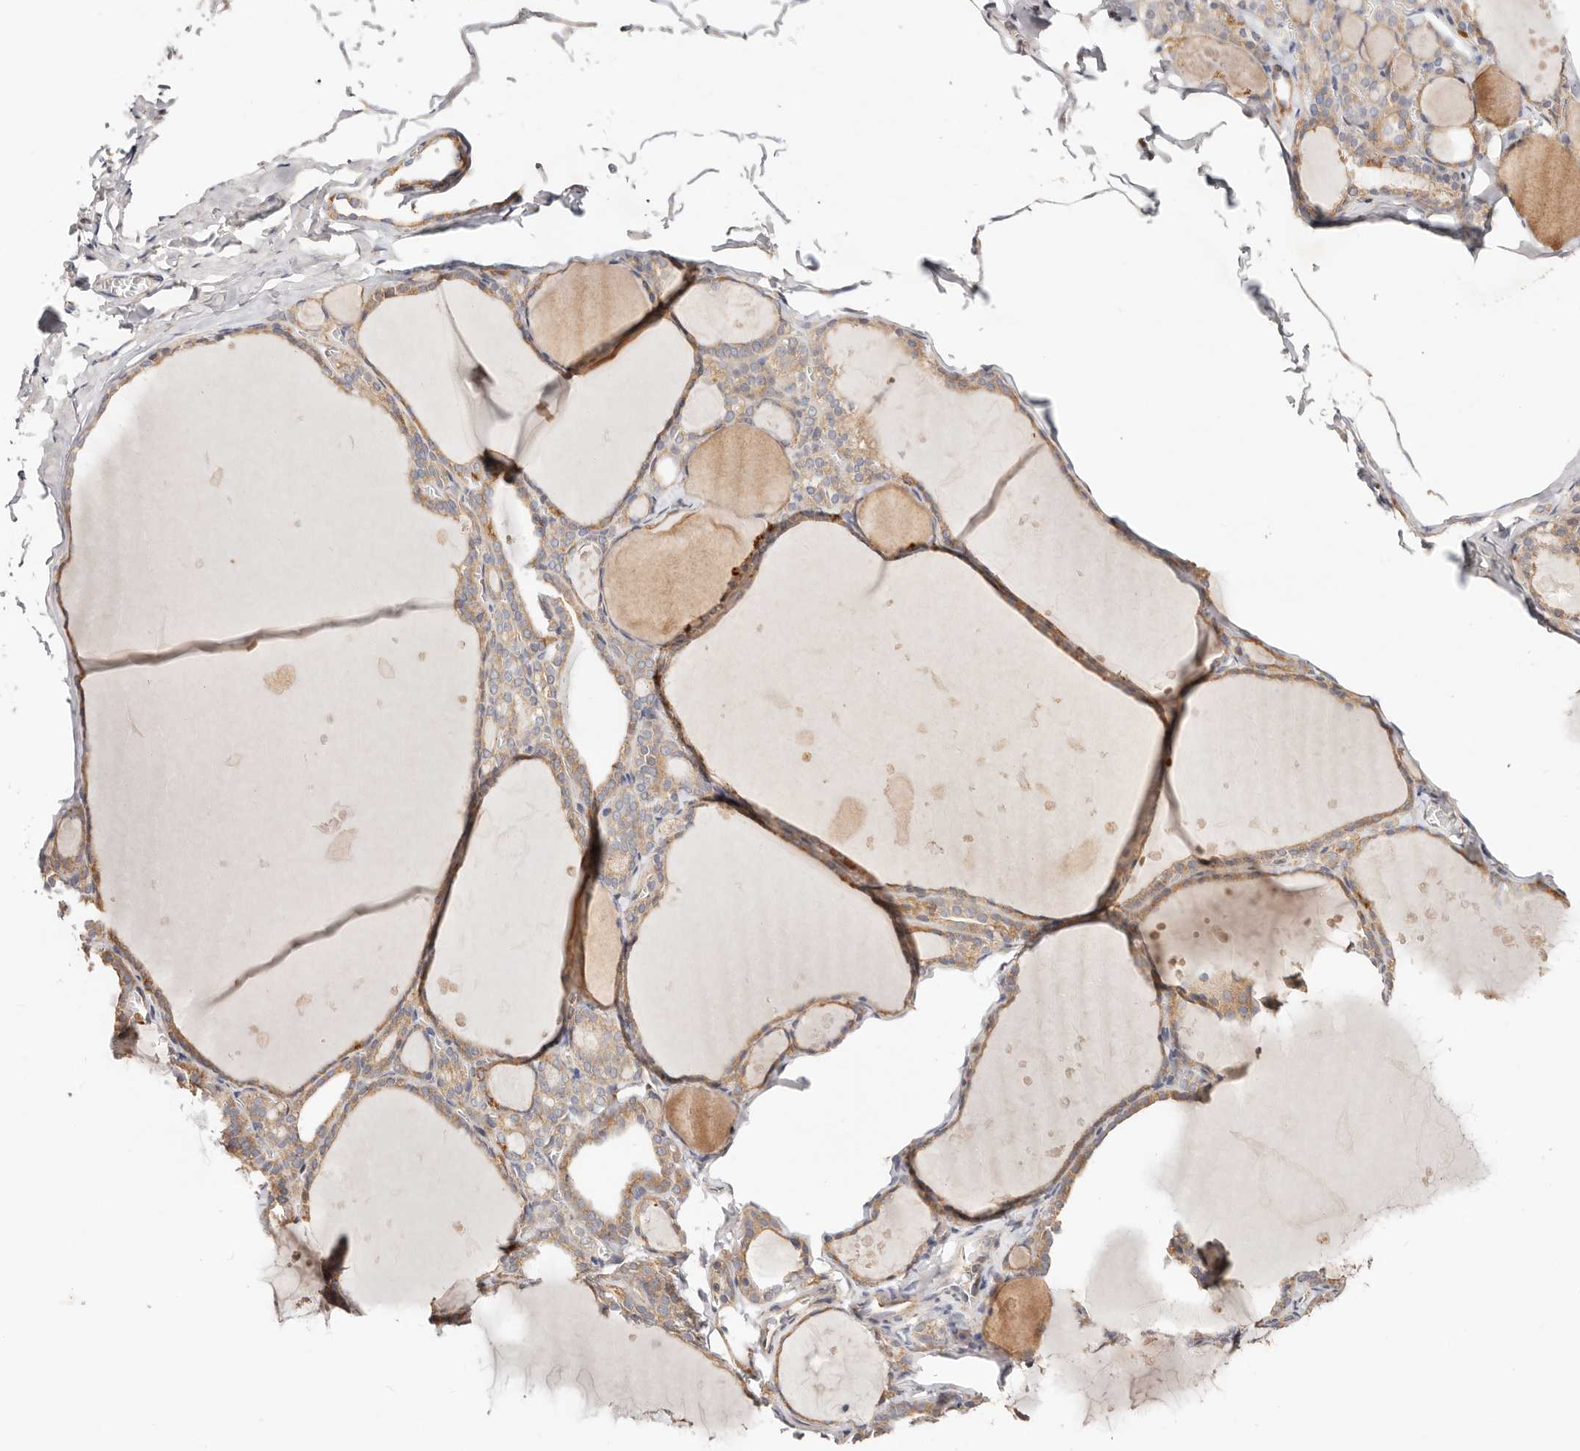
{"staining": {"intensity": "moderate", "quantity": ">75%", "location": "cytoplasmic/membranous"}, "tissue": "thyroid gland", "cell_type": "Glandular cells", "image_type": "normal", "snomed": [{"axis": "morphology", "description": "Normal tissue, NOS"}, {"axis": "topography", "description": "Thyroid gland"}], "caption": "Protein positivity by immunohistochemistry displays moderate cytoplasmic/membranous staining in approximately >75% of glandular cells in unremarkable thyroid gland.", "gene": "GNA13", "patient": {"sex": "male", "age": 56}}